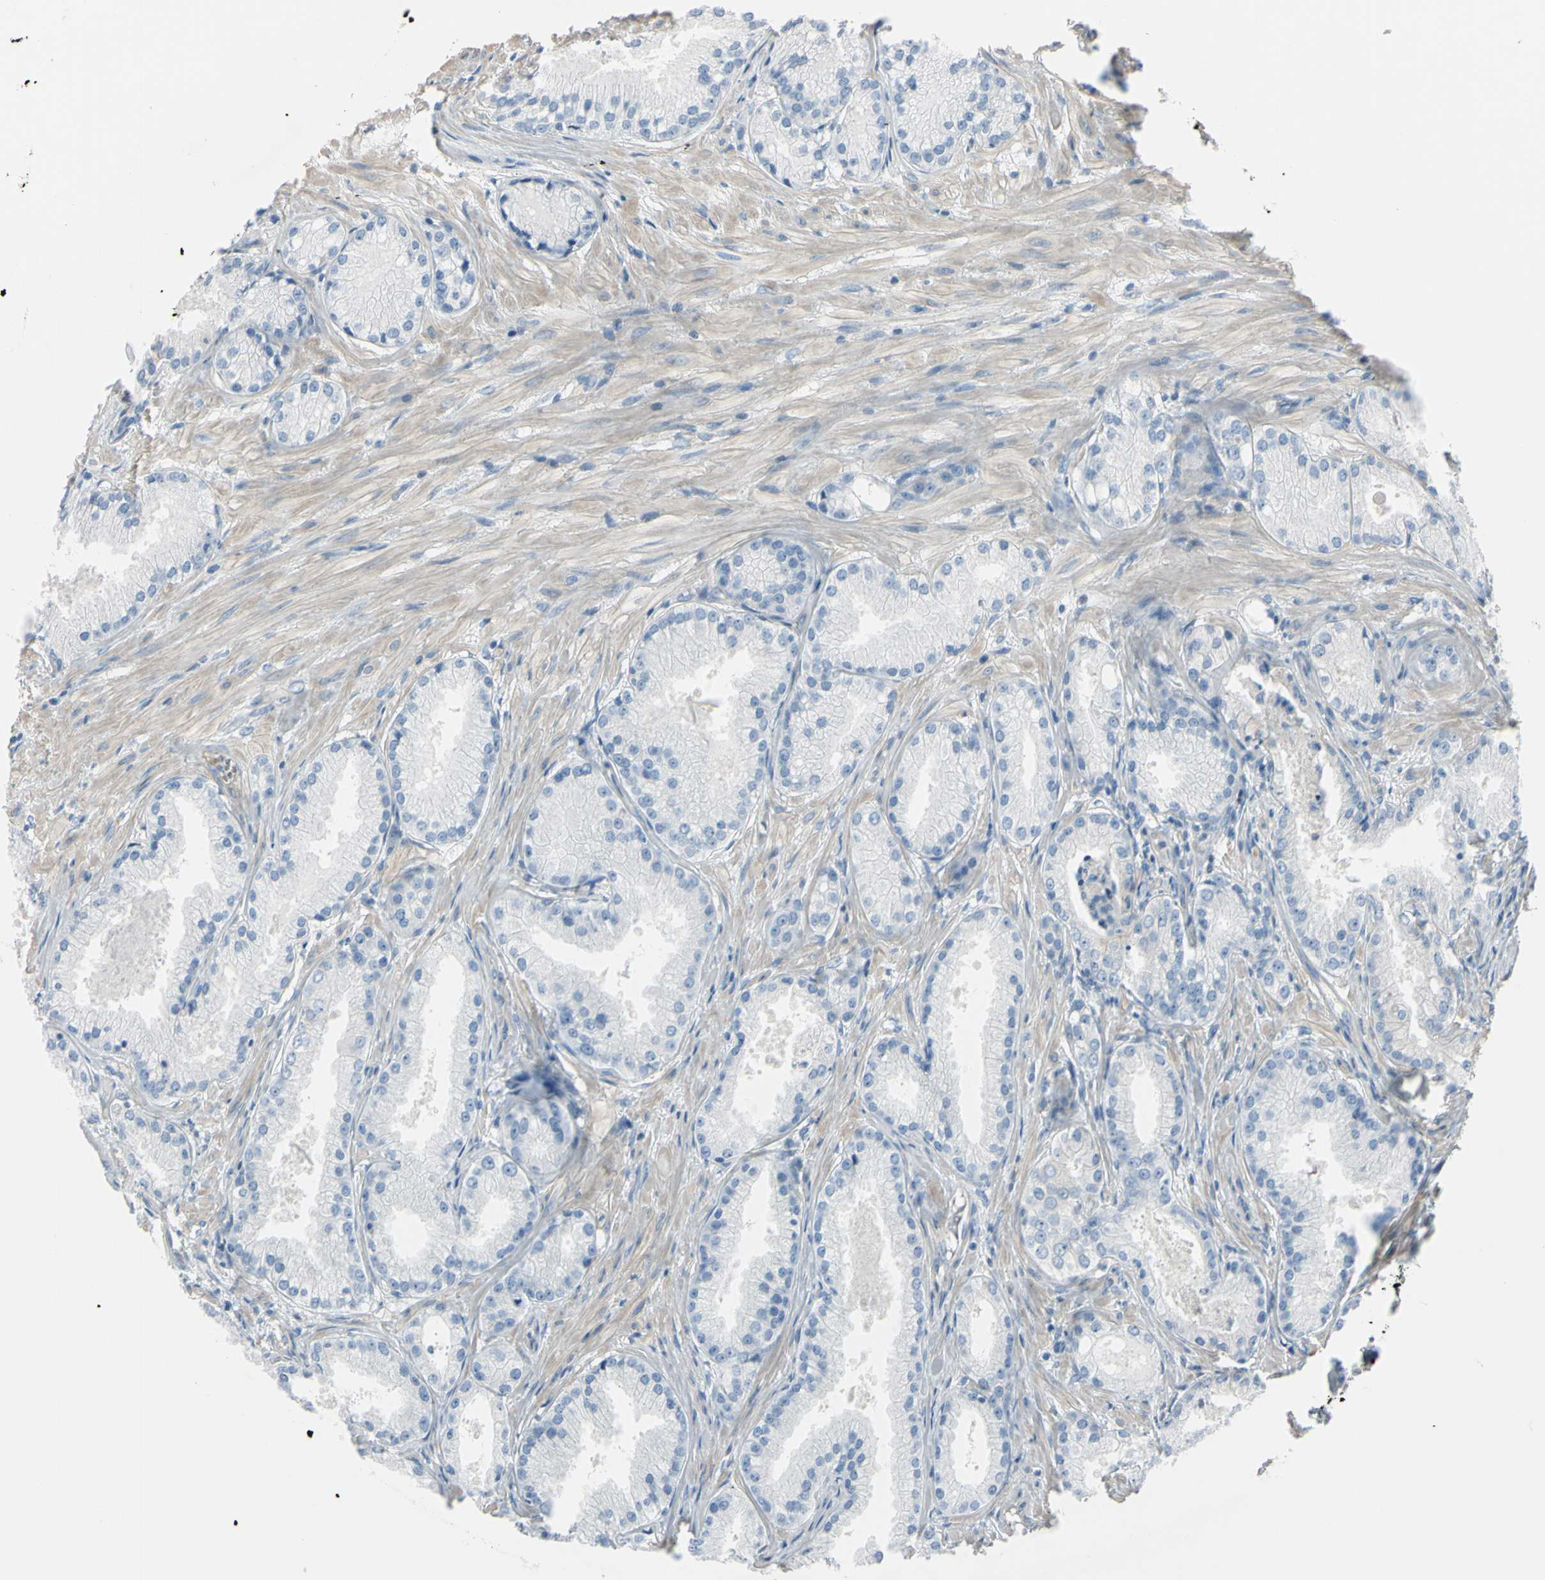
{"staining": {"intensity": "negative", "quantity": "none", "location": "none"}, "tissue": "prostate cancer", "cell_type": "Tumor cells", "image_type": "cancer", "snomed": [{"axis": "morphology", "description": "Adenocarcinoma, Low grade"}, {"axis": "topography", "description": "Prostate"}], "caption": "Immunohistochemical staining of human prostate cancer shows no significant positivity in tumor cells.", "gene": "ASB9", "patient": {"sex": "male", "age": 72}}